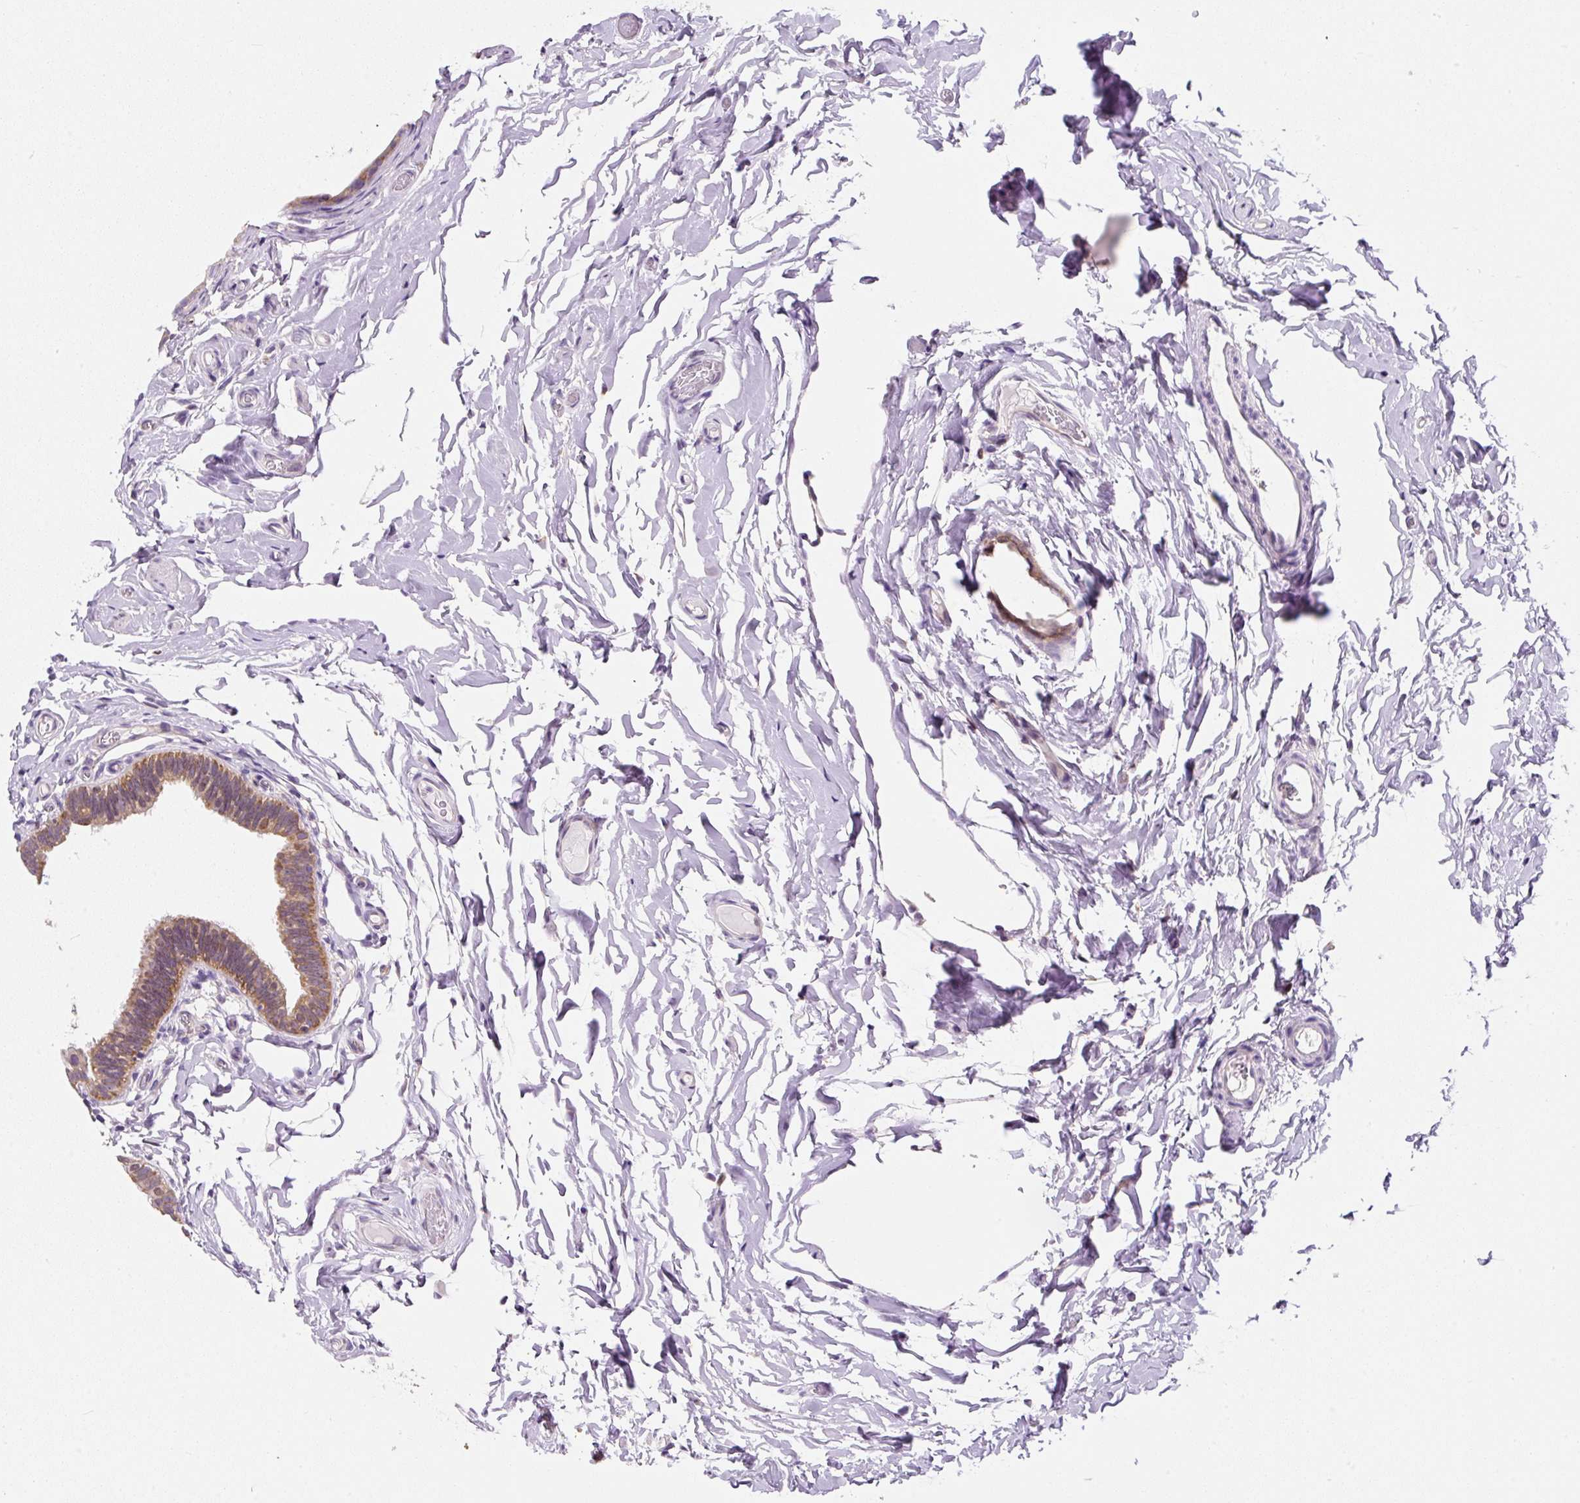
{"staining": {"intensity": "moderate", "quantity": ">75%", "location": "cytoplasmic/membranous"}, "tissue": "epididymis", "cell_type": "Glandular cells", "image_type": "normal", "snomed": [{"axis": "morphology", "description": "Normal tissue, NOS"}, {"axis": "morphology", "description": "Carcinoma, Embryonal, NOS"}, {"axis": "topography", "description": "Testis"}, {"axis": "topography", "description": "Epididymis"}], "caption": "DAB (3,3'-diaminobenzidine) immunohistochemical staining of benign human epididymis exhibits moderate cytoplasmic/membranous protein positivity in about >75% of glandular cells.", "gene": "DDOST", "patient": {"sex": "male", "age": 36}}